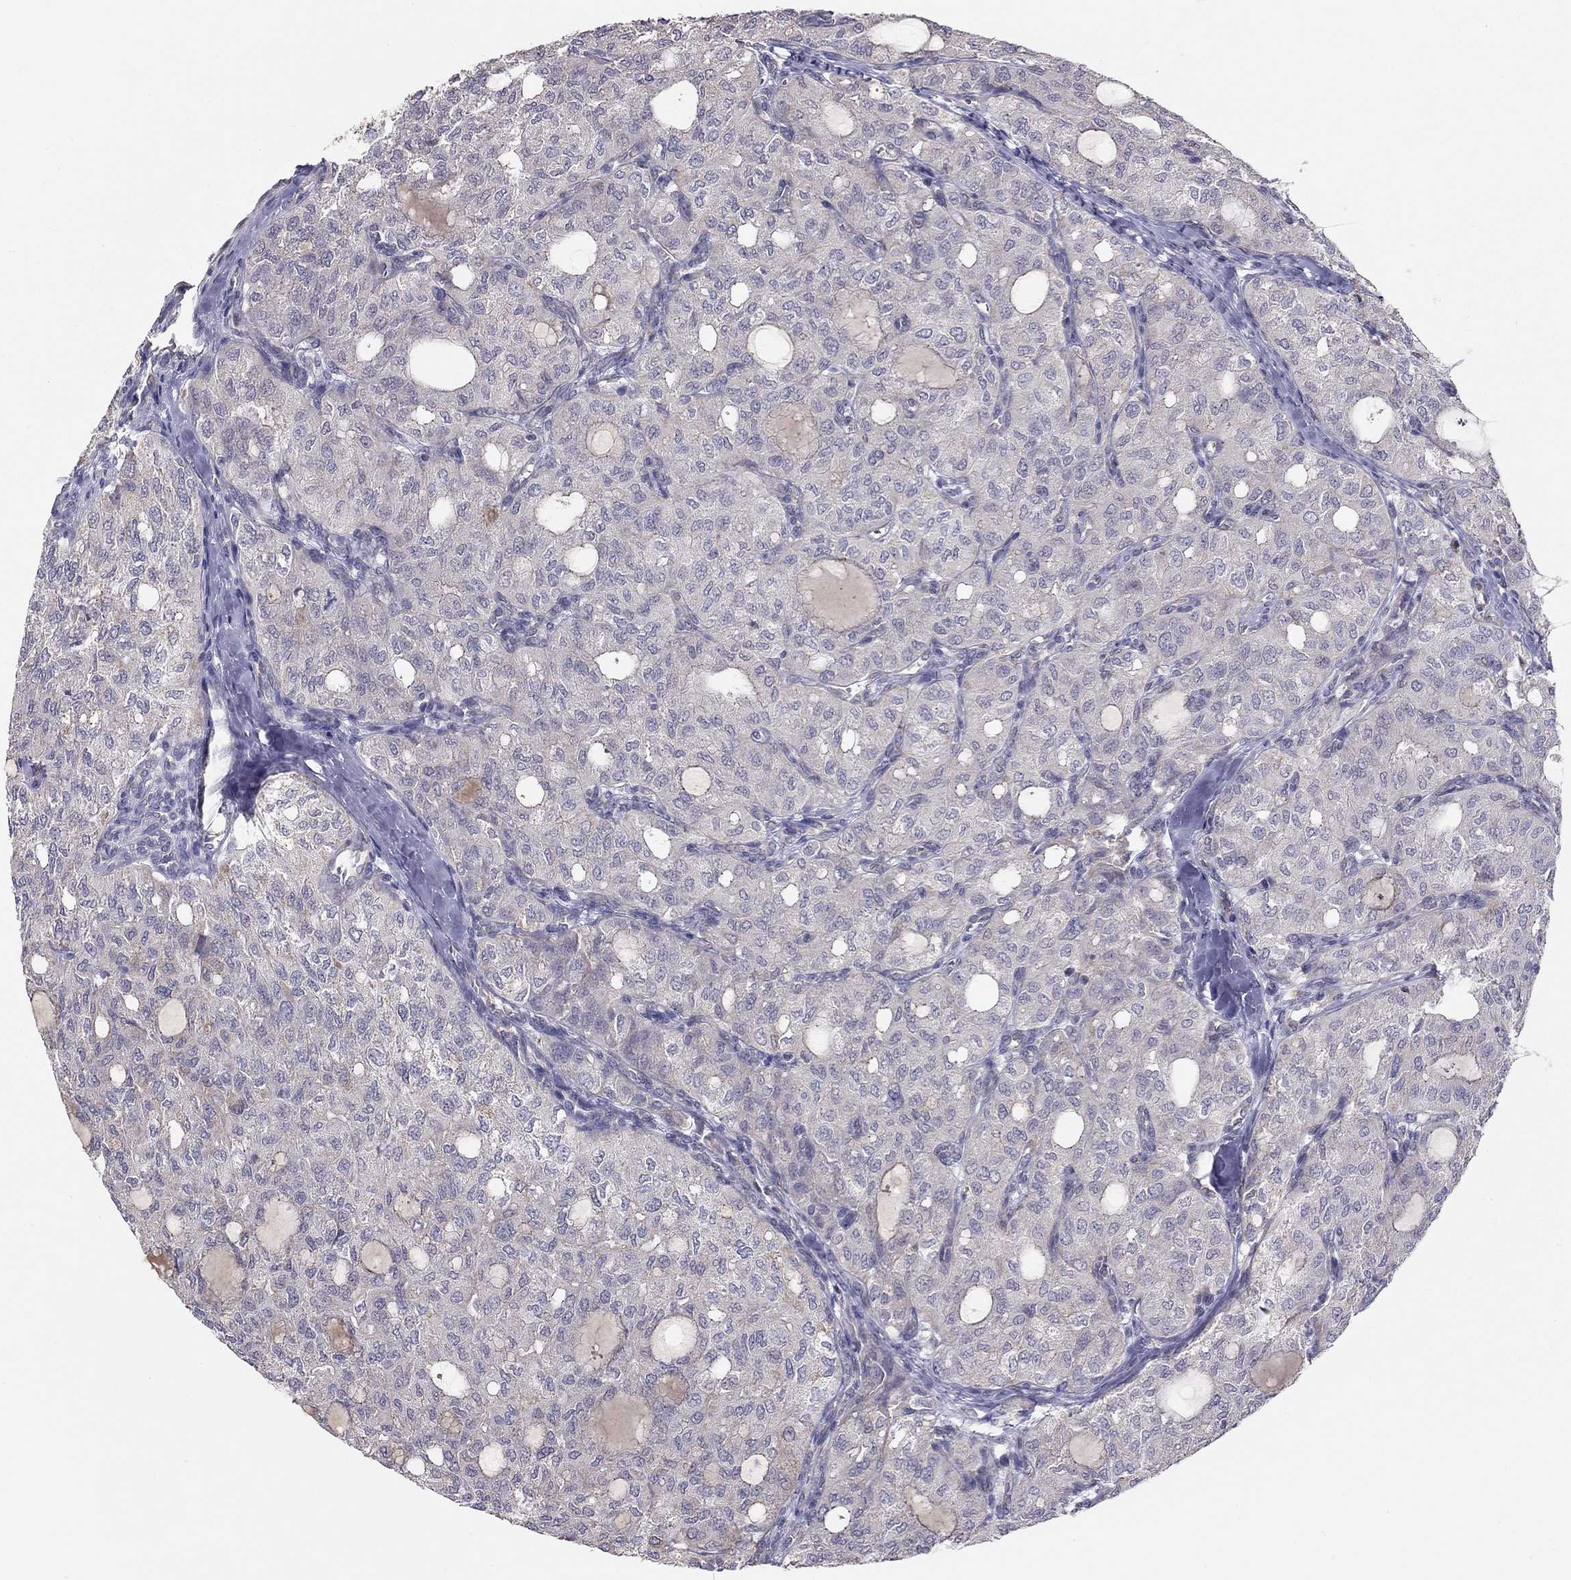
{"staining": {"intensity": "negative", "quantity": "none", "location": "none"}, "tissue": "thyroid cancer", "cell_type": "Tumor cells", "image_type": "cancer", "snomed": [{"axis": "morphology", "description": "Follicular adenoma carcinoma, NOS"}, {"axis": "topography", "description": "Thyroid gland"}], "caption": "DAB (3,3'-diaminobenzidine) immunohistochemical staining of thyroid follicular adenoma carcinoma shows no significant staining in tumor cells.", "gene": "LRIT3", "patient": {"sex": "male", "age": 75}}